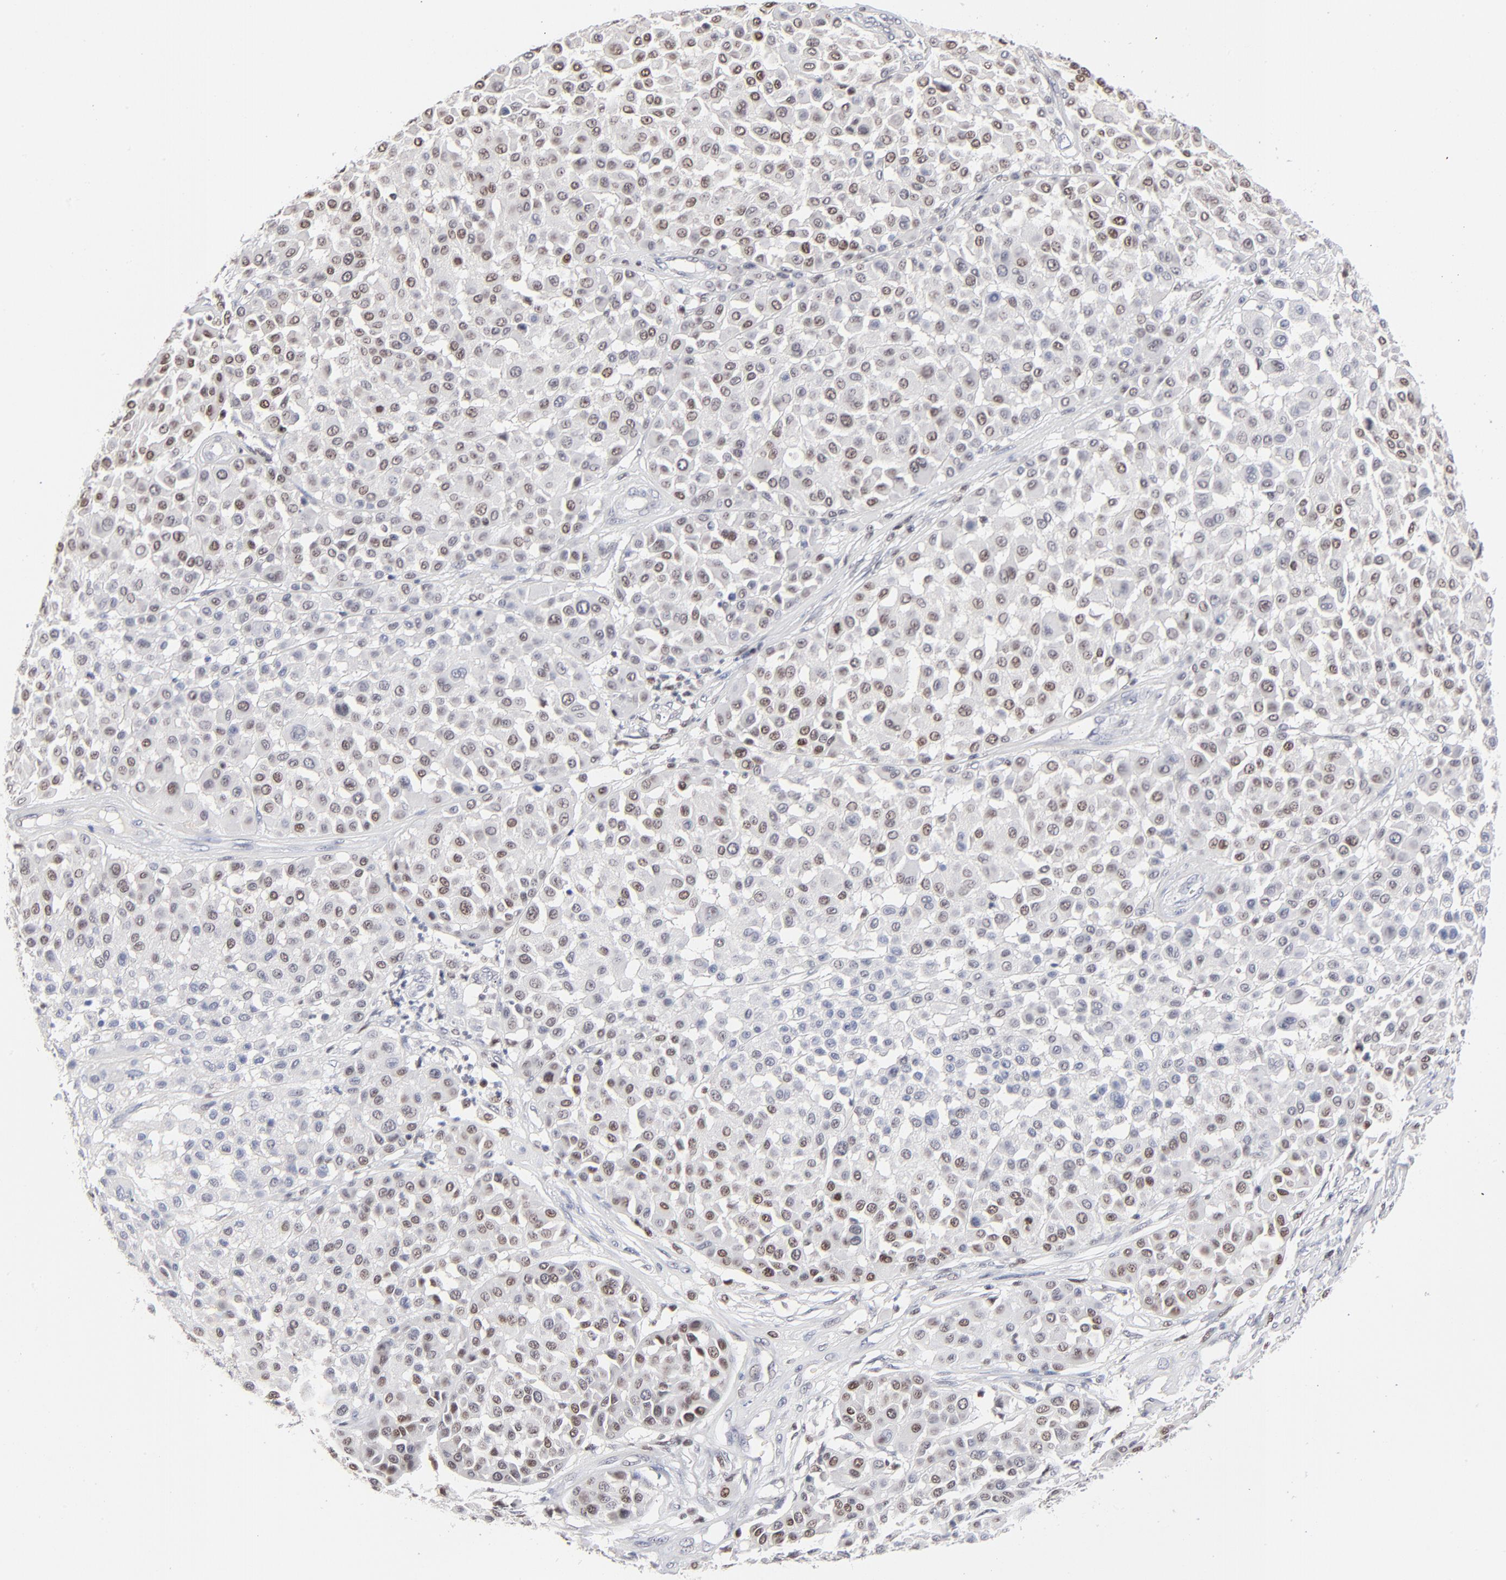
{"staining": {"intensity": "weak", "quantity": "25%-75%", "location": "nuclear"}, "tissue": "melanoma", "cell_type": "Tumor cells", "image_type": "cancer", "snomed": [{"axis": "morphology", "description": "Malignant melanoma, Metastatic site"}, {"axis": "topography", "description": "Soft tissue"}], "caption": "This photomicrograph reveals IHC staining of human melanoma, with low weak nuclear positivity in approximately 25%-75% of tumor cells.", "gene": "MAX", "patient": {"sex": "male", "age": 41}}